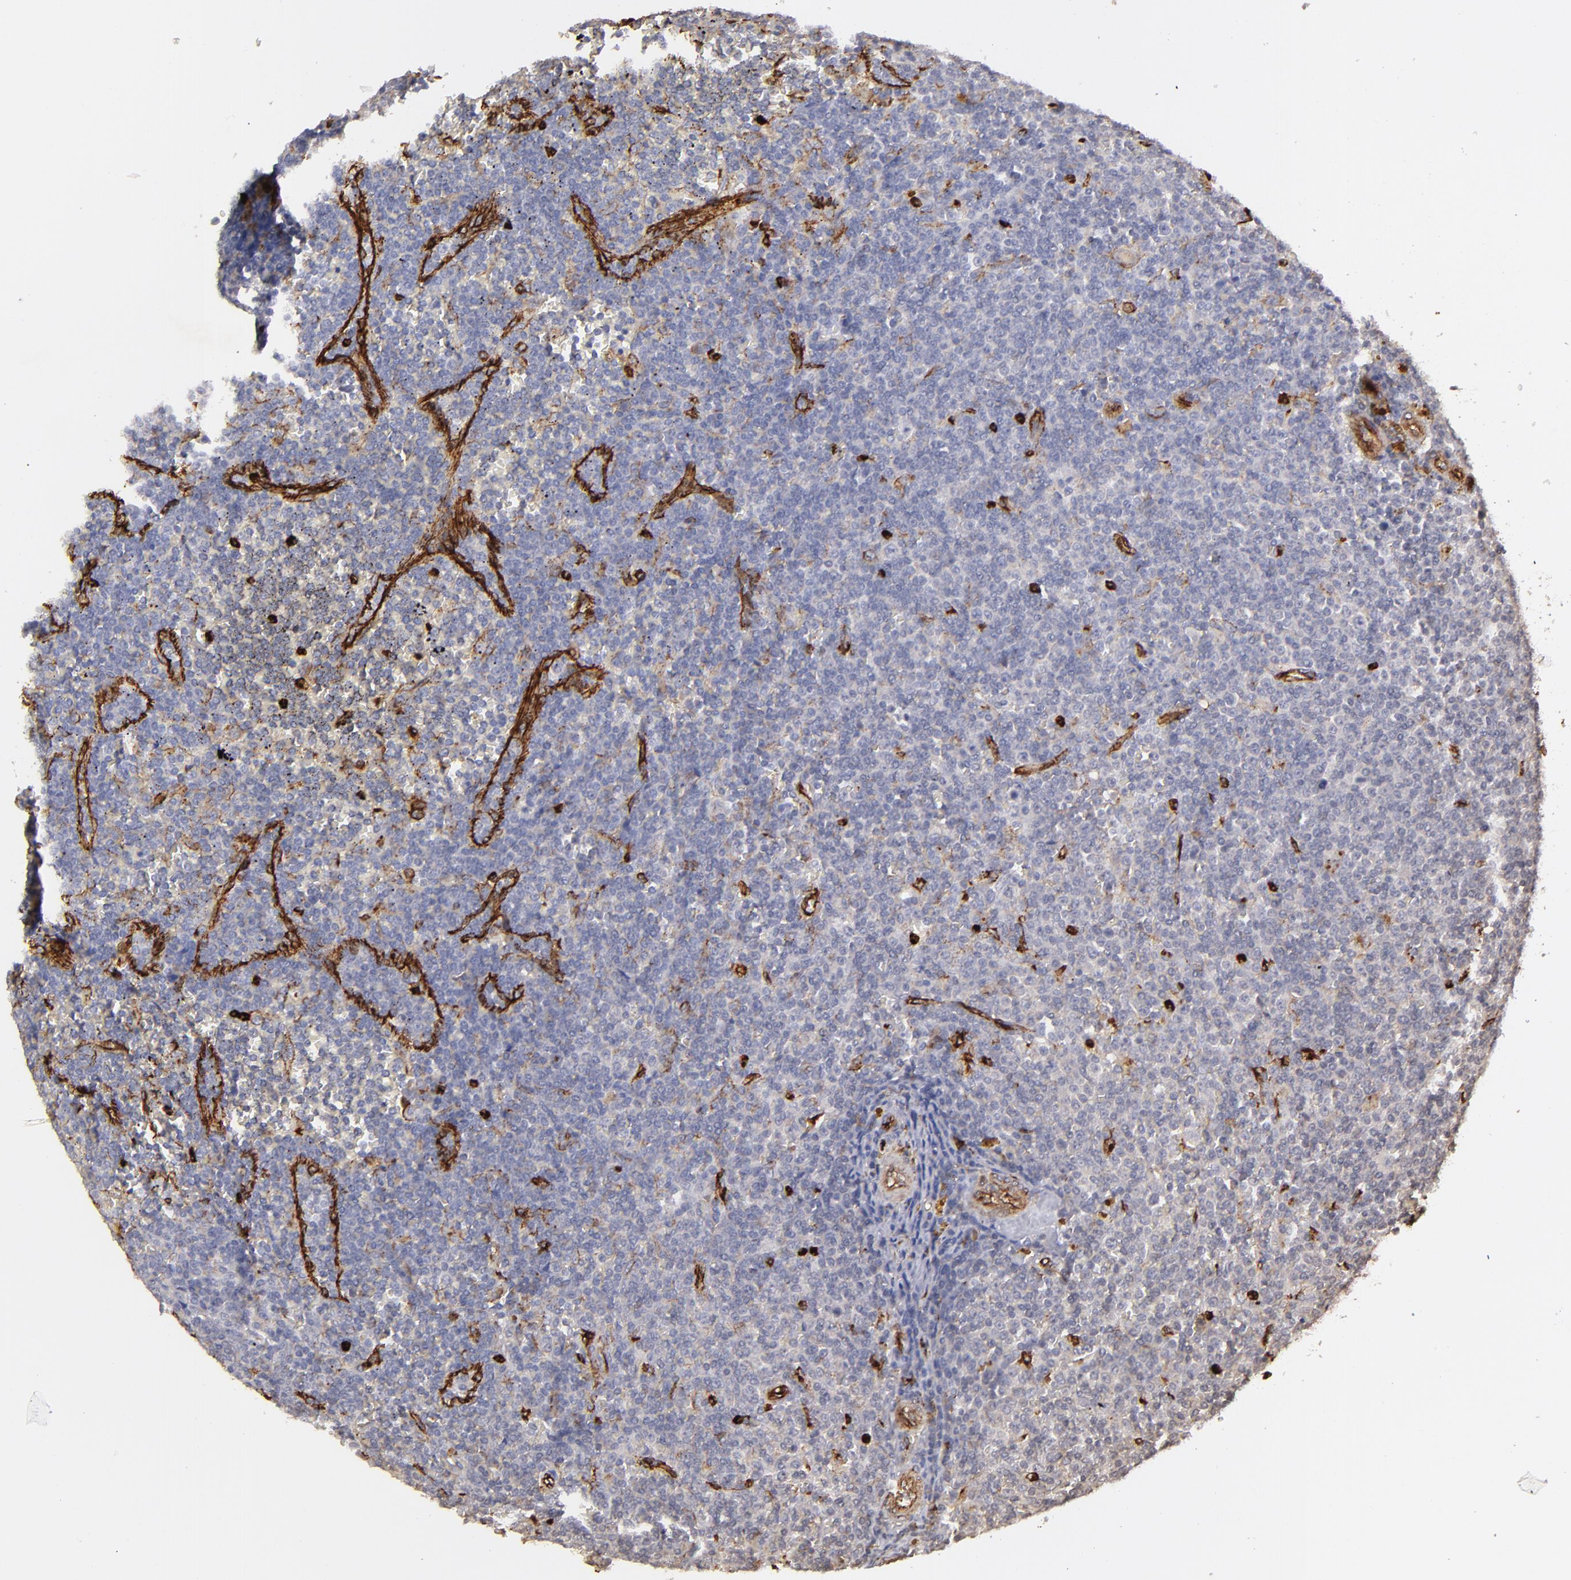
{"staining": {"intensity": "negative", "quantity": "none", "location": "none"}, "tissue": "lymphoma", "cell_type": "Tumor cells", "image_type": "cancer", "snomed": [{"axis": "morphology", "description": "Malignant lymphoma, non-Hodgkin's type, Low grade"}, {"axis": "topography", "description": "Spleen"}], "caption": "This is an immunohistochemistry (IHC) image of lymphoma. There is no staining in tumor cells.", "gene": "DYSF", "patient": {"sex": "male", "age": 80}}